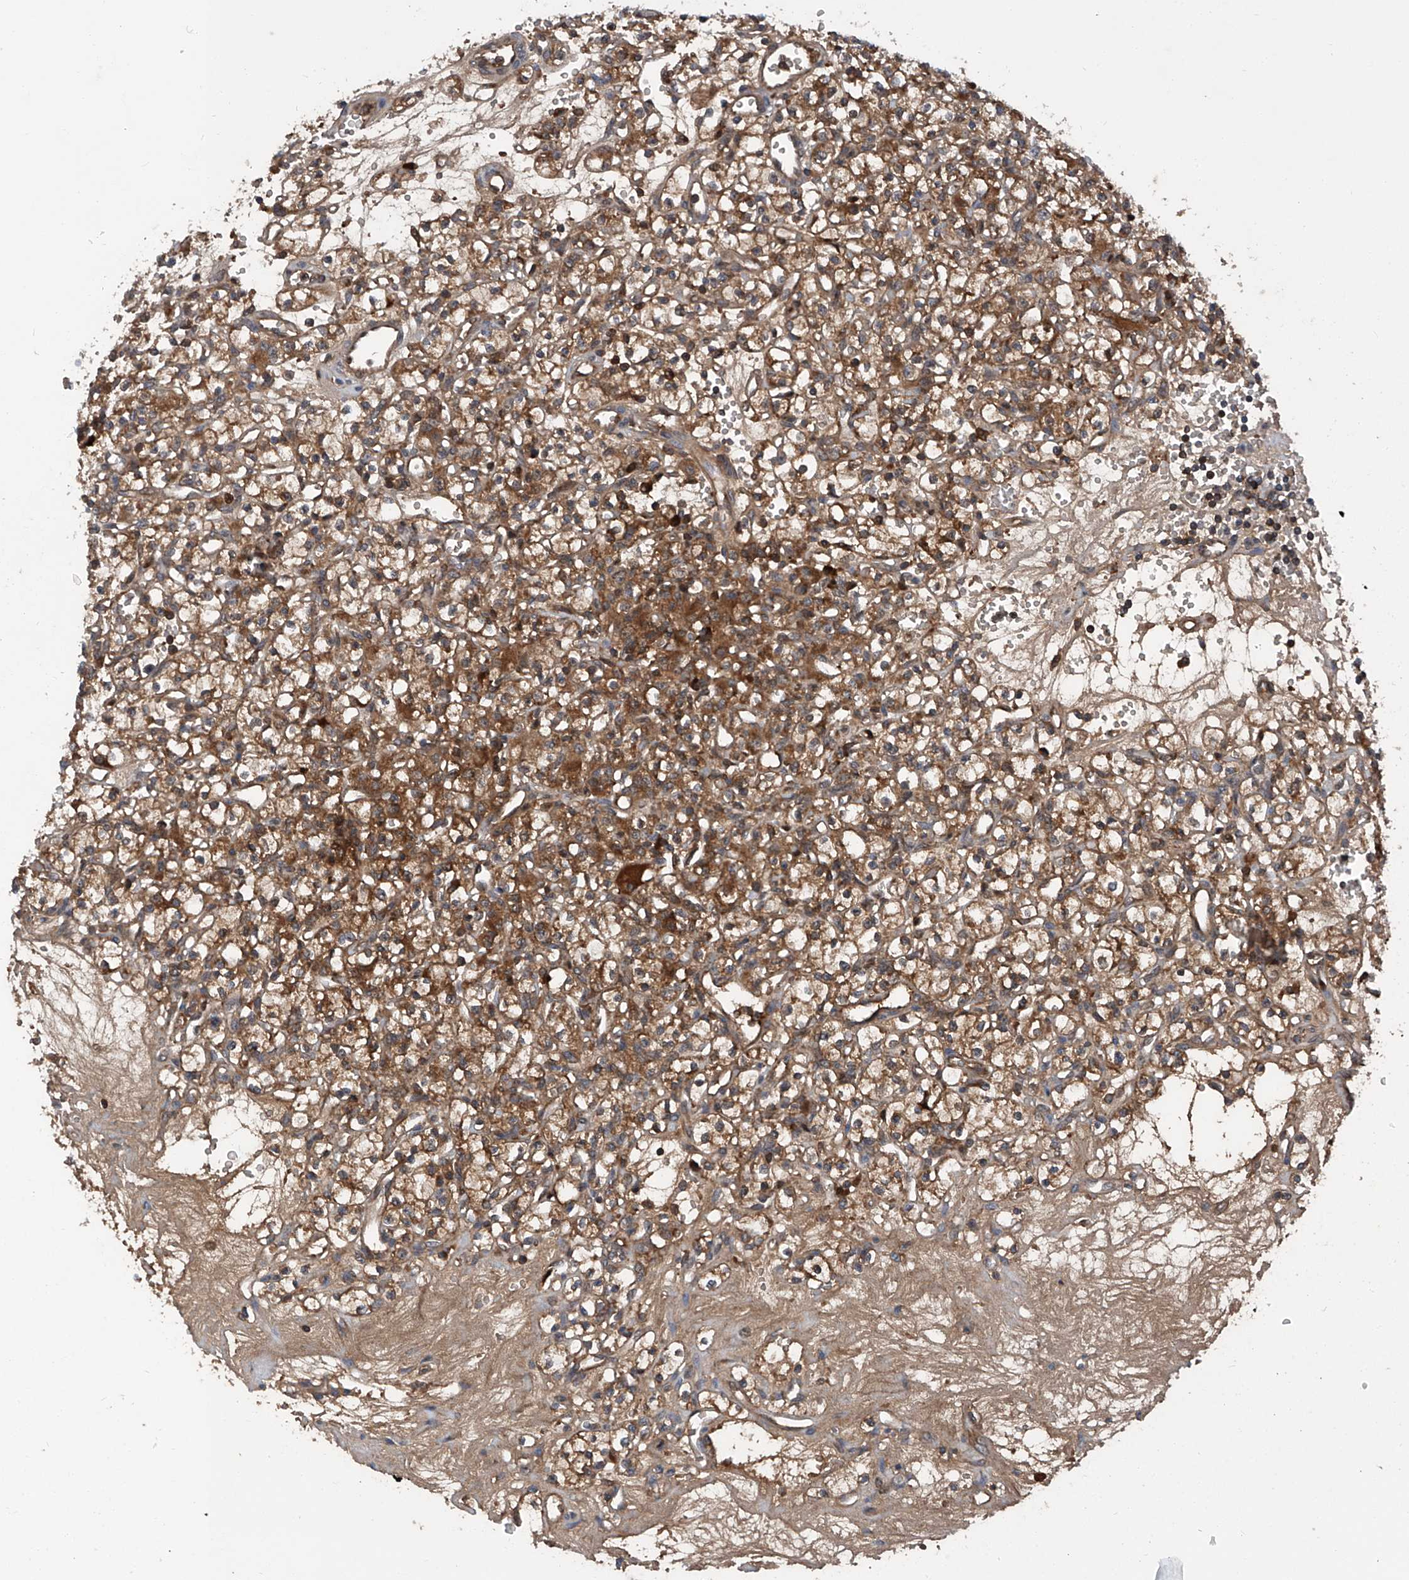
{"staining": {"intensity": "moderate", "quantity": ">75%", "location": "cytoplasmic/membranous"}, "tissue": "renal cancer", "cell_type": "Tumor cells", "image_type": "cancer", "snomed": [{"axis": "morphology", "description": "Adenocarcinoma, NOS"}, {"axis": "topography", "description": "Kidney"}], "caption": "Protein expression analysis of human adenocarcinoma (renal) reveals moderate cytoplasmic/membranous staining in approximately >75% of tumor cells.", "gene": "ASCC3", "patient": {"sex": "female", "age": 59}}